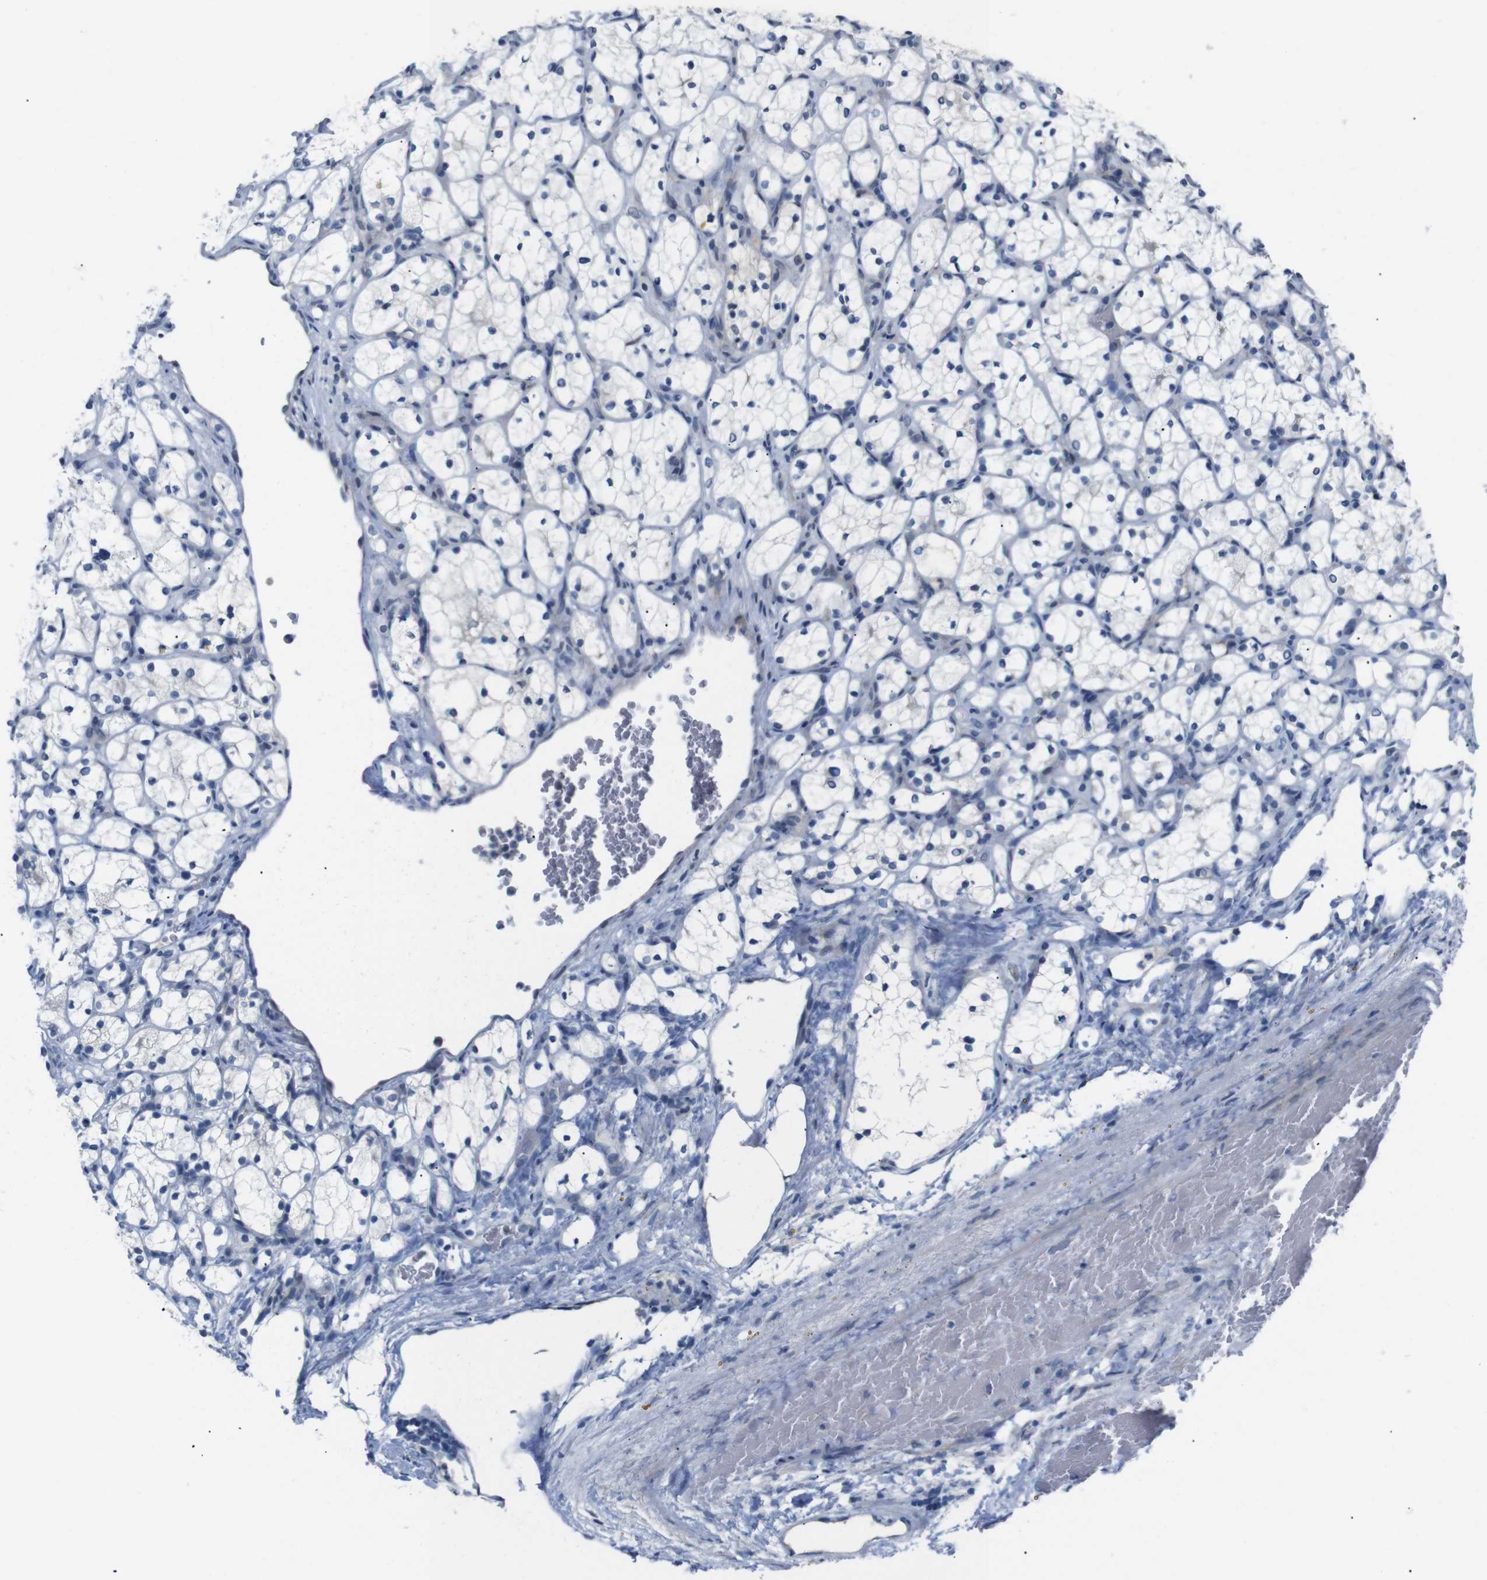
{"staining": {"intensity": "negative", "quantity": "none", "location": "none"}, "tissue": "renal cancer", "cell_type": "Tumor cells", "image_type": "cancer", "snomed": [{"axis": "morphology", "description": "Adenocarcinoma, NOS"}, {"axis": "topography", "description": "Kidney"}], "caption": "IHC of human adenocarcinoma (renal) displays no expression in tumor cells.", "gene": "CHRM5", "patient": {"sex": "female", "age": 69}}